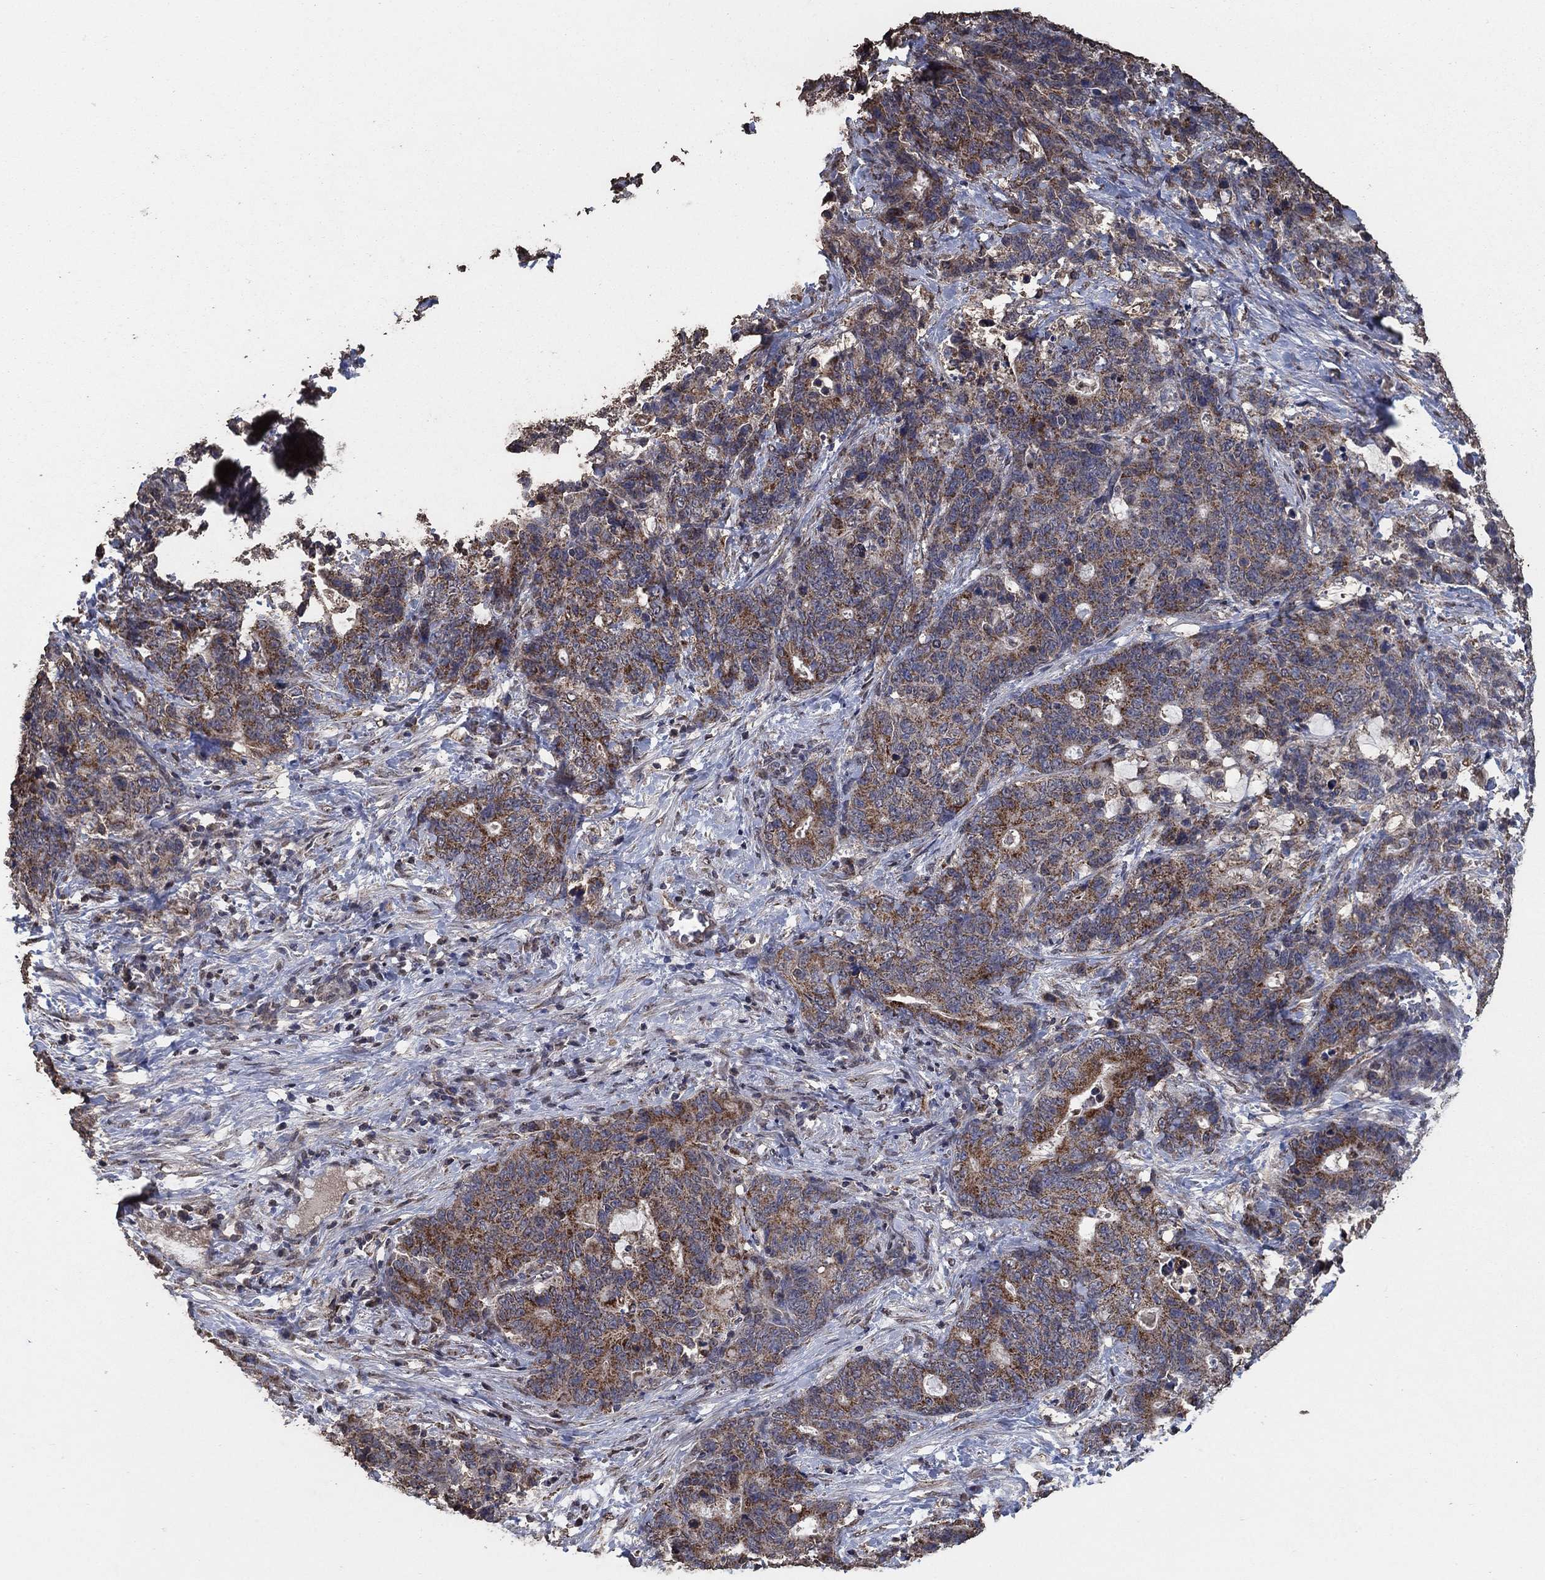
{"staining": {"intensity": "strong", "quantity": "25%-75%", "location": "cytoplasmic/membranous"}, "tissue": "stomach cancer", "cell_type": "Tumor cells", "image_type": "cancer", "snomed": [{"axis": "morphology", "description": "Normal tissue, NOS"}, {"axis": "morphology", "description": "Adenocarcinoma, NOS"}, {"axis": "topography", "description": "Stomach"}], "caption": "IHC of stomach cancer displays high levels of strong cytoplasmic/membranous expression in approximately 25%-75% of tumor cells.", "gene": "MRPS24", "patient": {"sex": "female", "age": 64}}